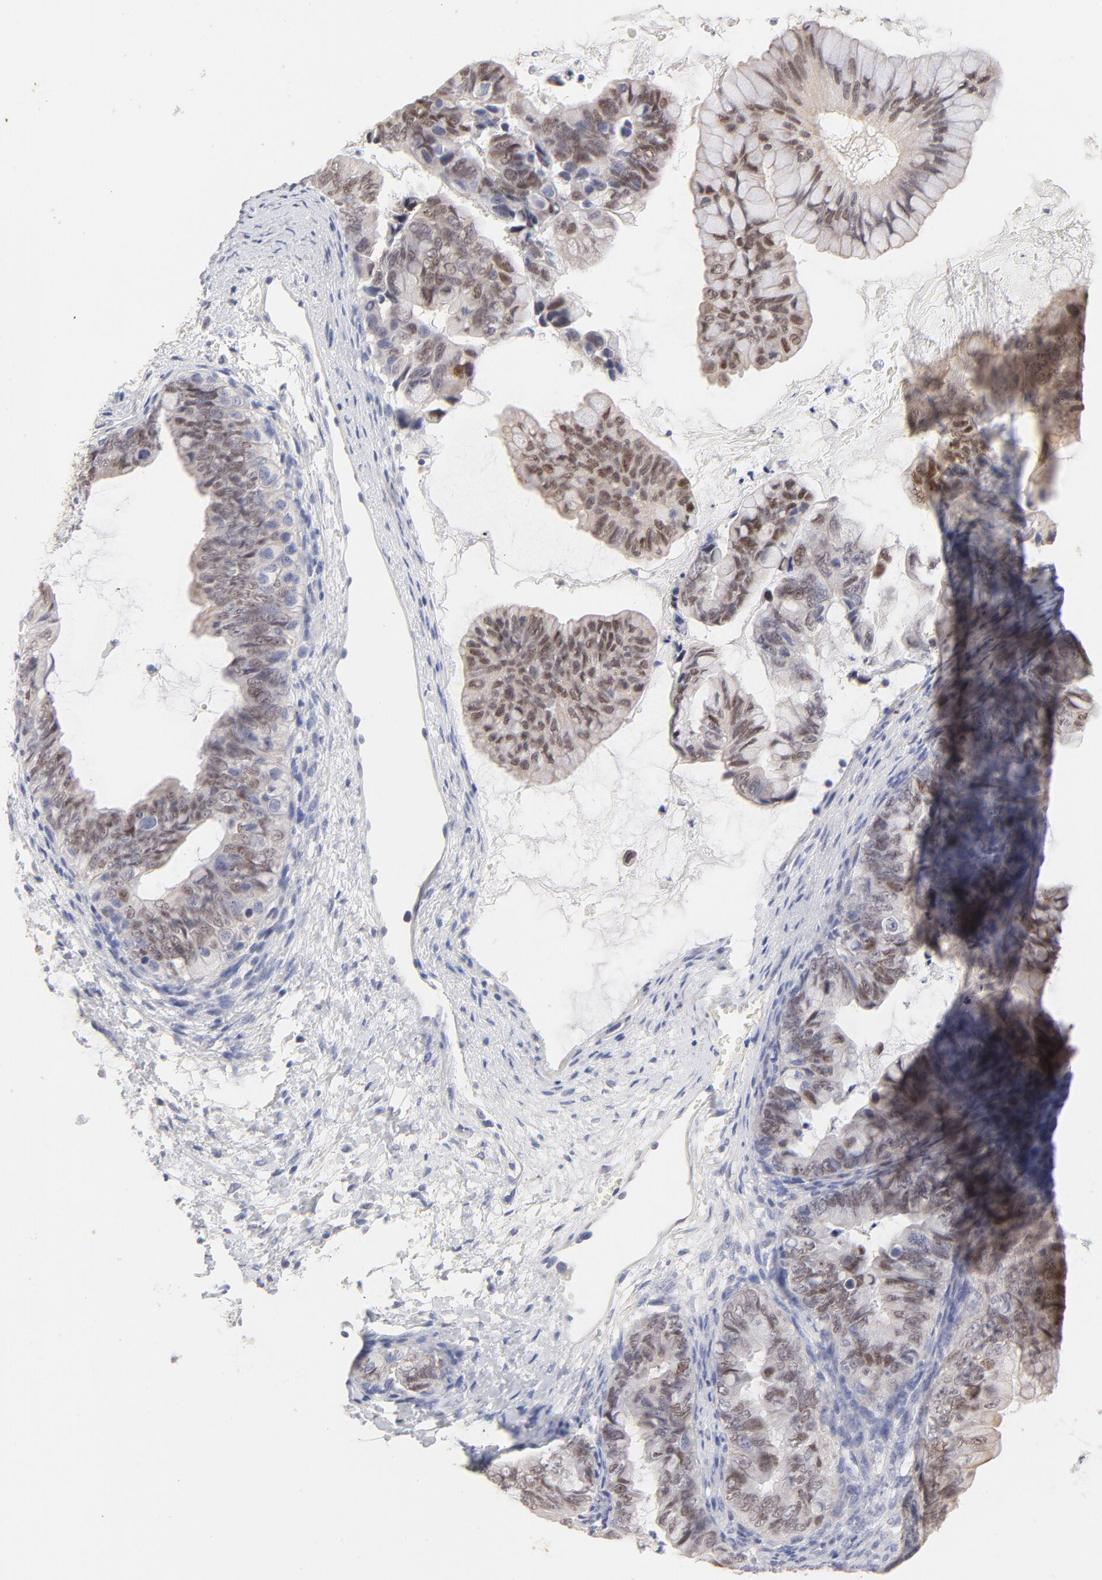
{"staining": {"intensity": "weak", "quantity": ">75%", "location": "nuclear"}, "tissue": "ovarian cancer", "cell_type": "Tumor cells", "image_type": "cancer", "snomed": [{"axis": "morphology", "description": "Cystadenocarcinoma, mucinous, NOS"}, {"axis": "topography", "description": "Ovary"}], "caption": "Ovarian cancer stained with DAB IHC displays low levels of weak nuclear expression in approximately >75% of tumor cells.", "gene": "ELF3", "patient": {"sex": "female", "age": 36}}